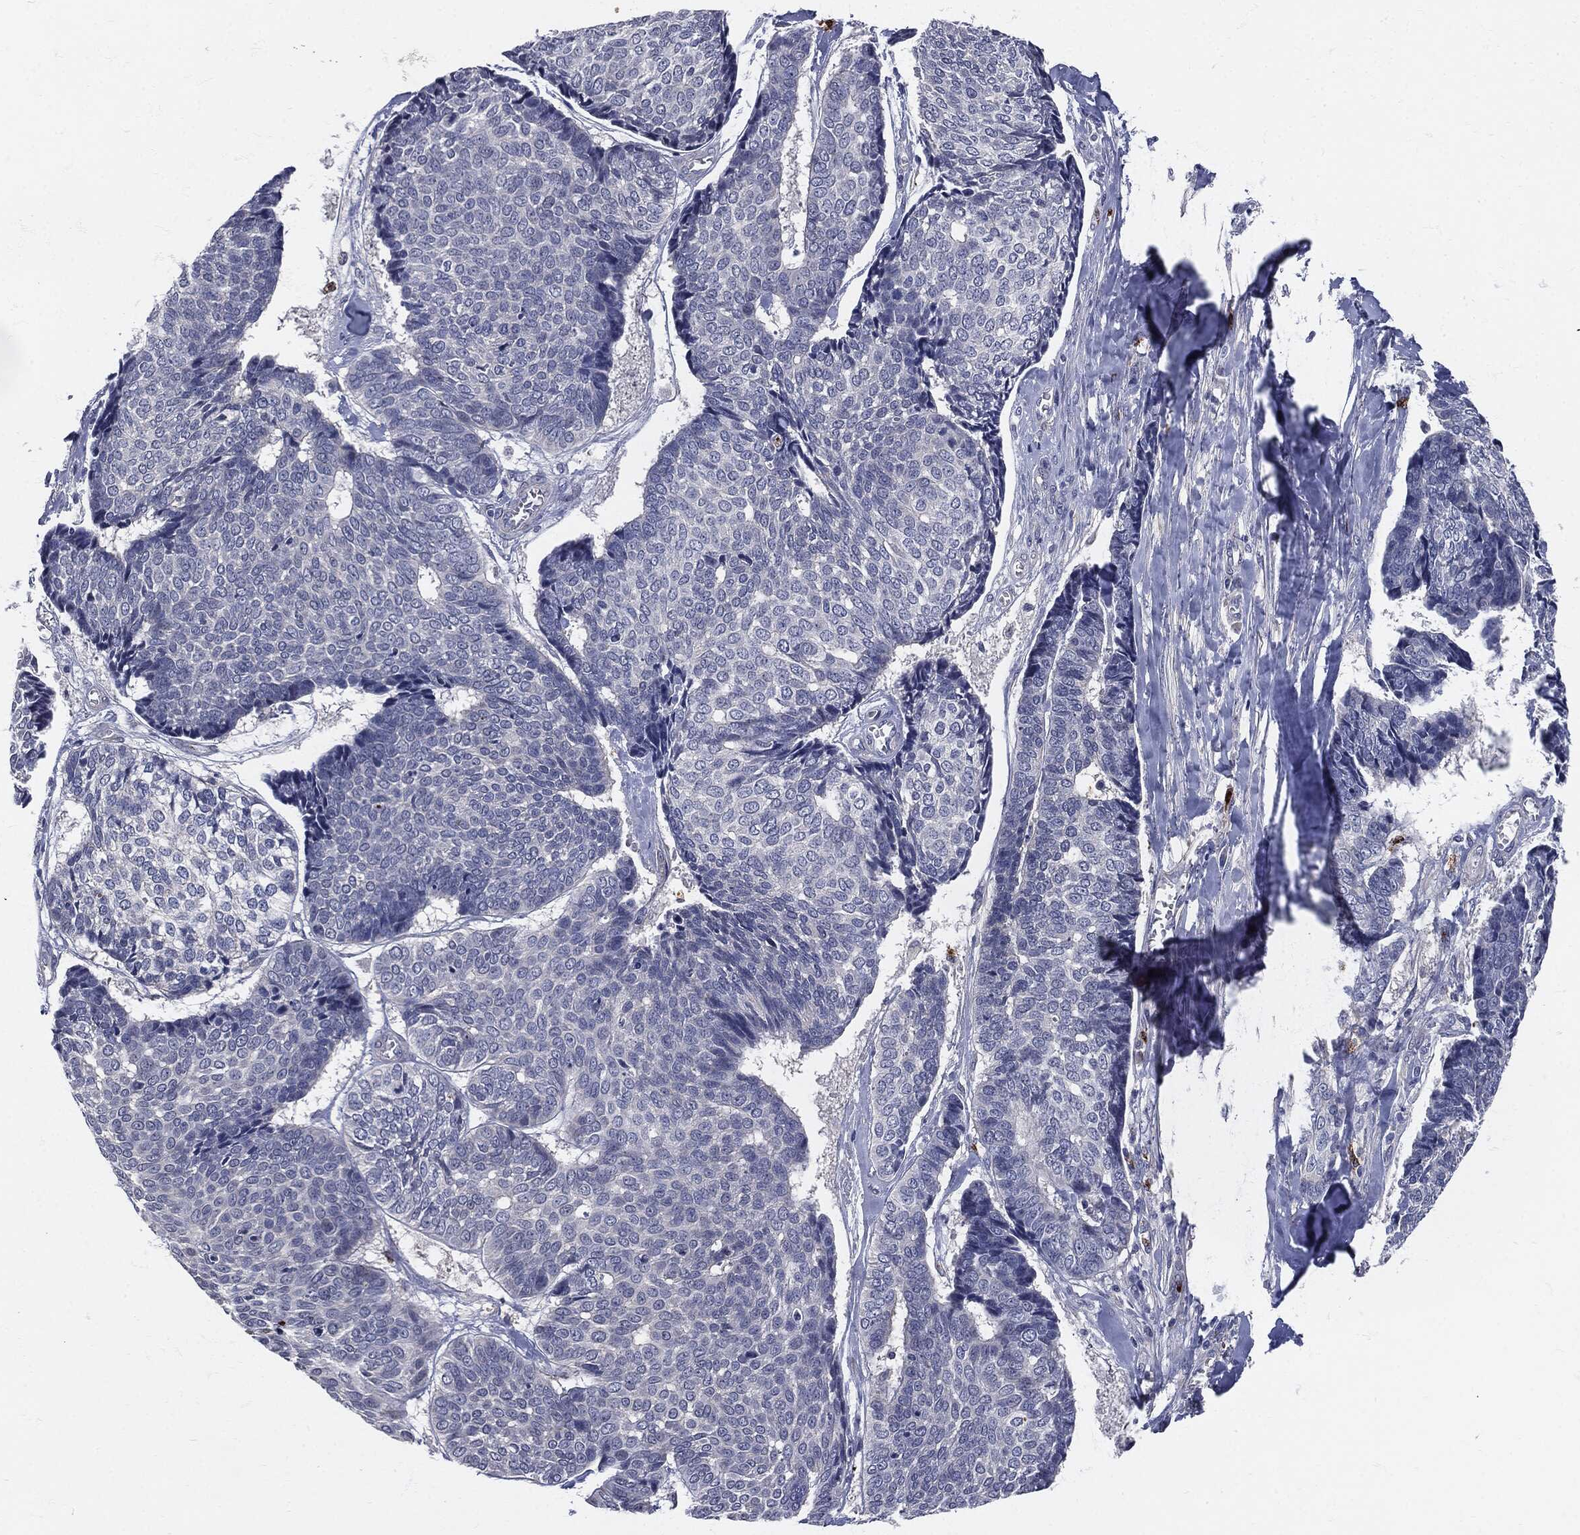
{"staining": {"intensity": "negative", "quantity": "none", "location": "none"}, "tissue": "skin cancer", "cell_type": "Tumor cells", "image_type": "cancer", "snomed": [{"axis": "morphology", "description": "Basal cell carcinoma"}, {"axis": "topography", "description": "Skin"}], "caption": "Immunohistochemistry (IHC) of skin cancer shows no positivity in tumor cells.", "gene": "MPO", "patient": {"sex": "male", "age": 86}}